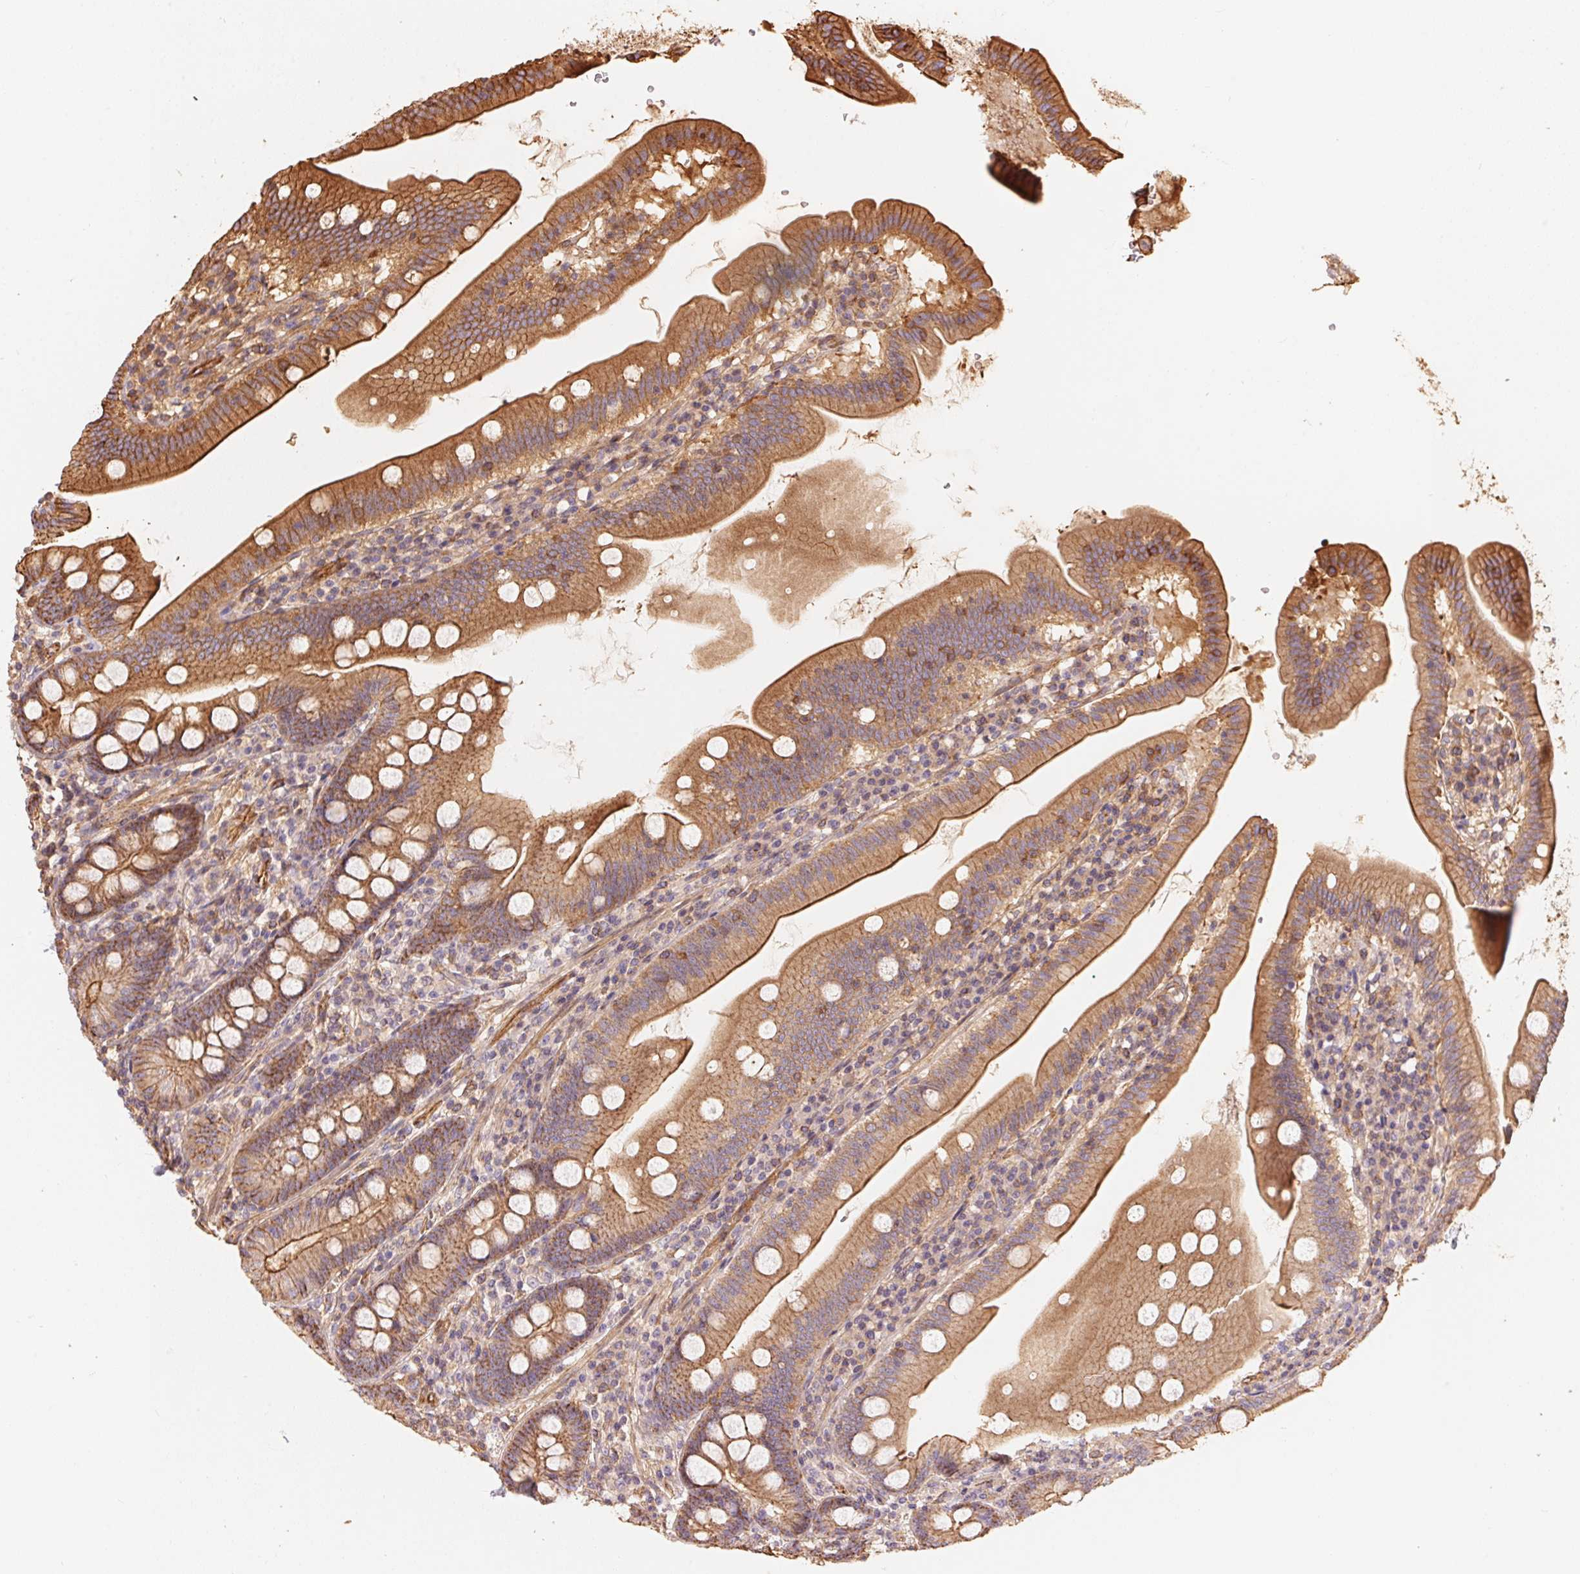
{"staining": {"intensity": "moderate", "quantity": ">75%", "location": "cytoplasmic/membranous"}, "tissue": "duodenum", "cell_type": "Glandular cells", "image_type": "normal", "snomed": [{"axis": "morphology", "description": "Normal tissue, NOS"}, {"axis": "topography", "description": "Duodenum"}], "caption": "Immunohistochemical staining of normal human duodenum shows moderate cytoplasmic/membranous protein expression in about >75% of glandular cells. The staining was performed using DAB (3,3'-diaminobenzidine) to visualize the protein expression in brown, while the nuclei were stained in blue with hematoxylin (Magnification: 20x).", "gene": "FRAS1", "patient": {"sex": "female", "age": 67}}